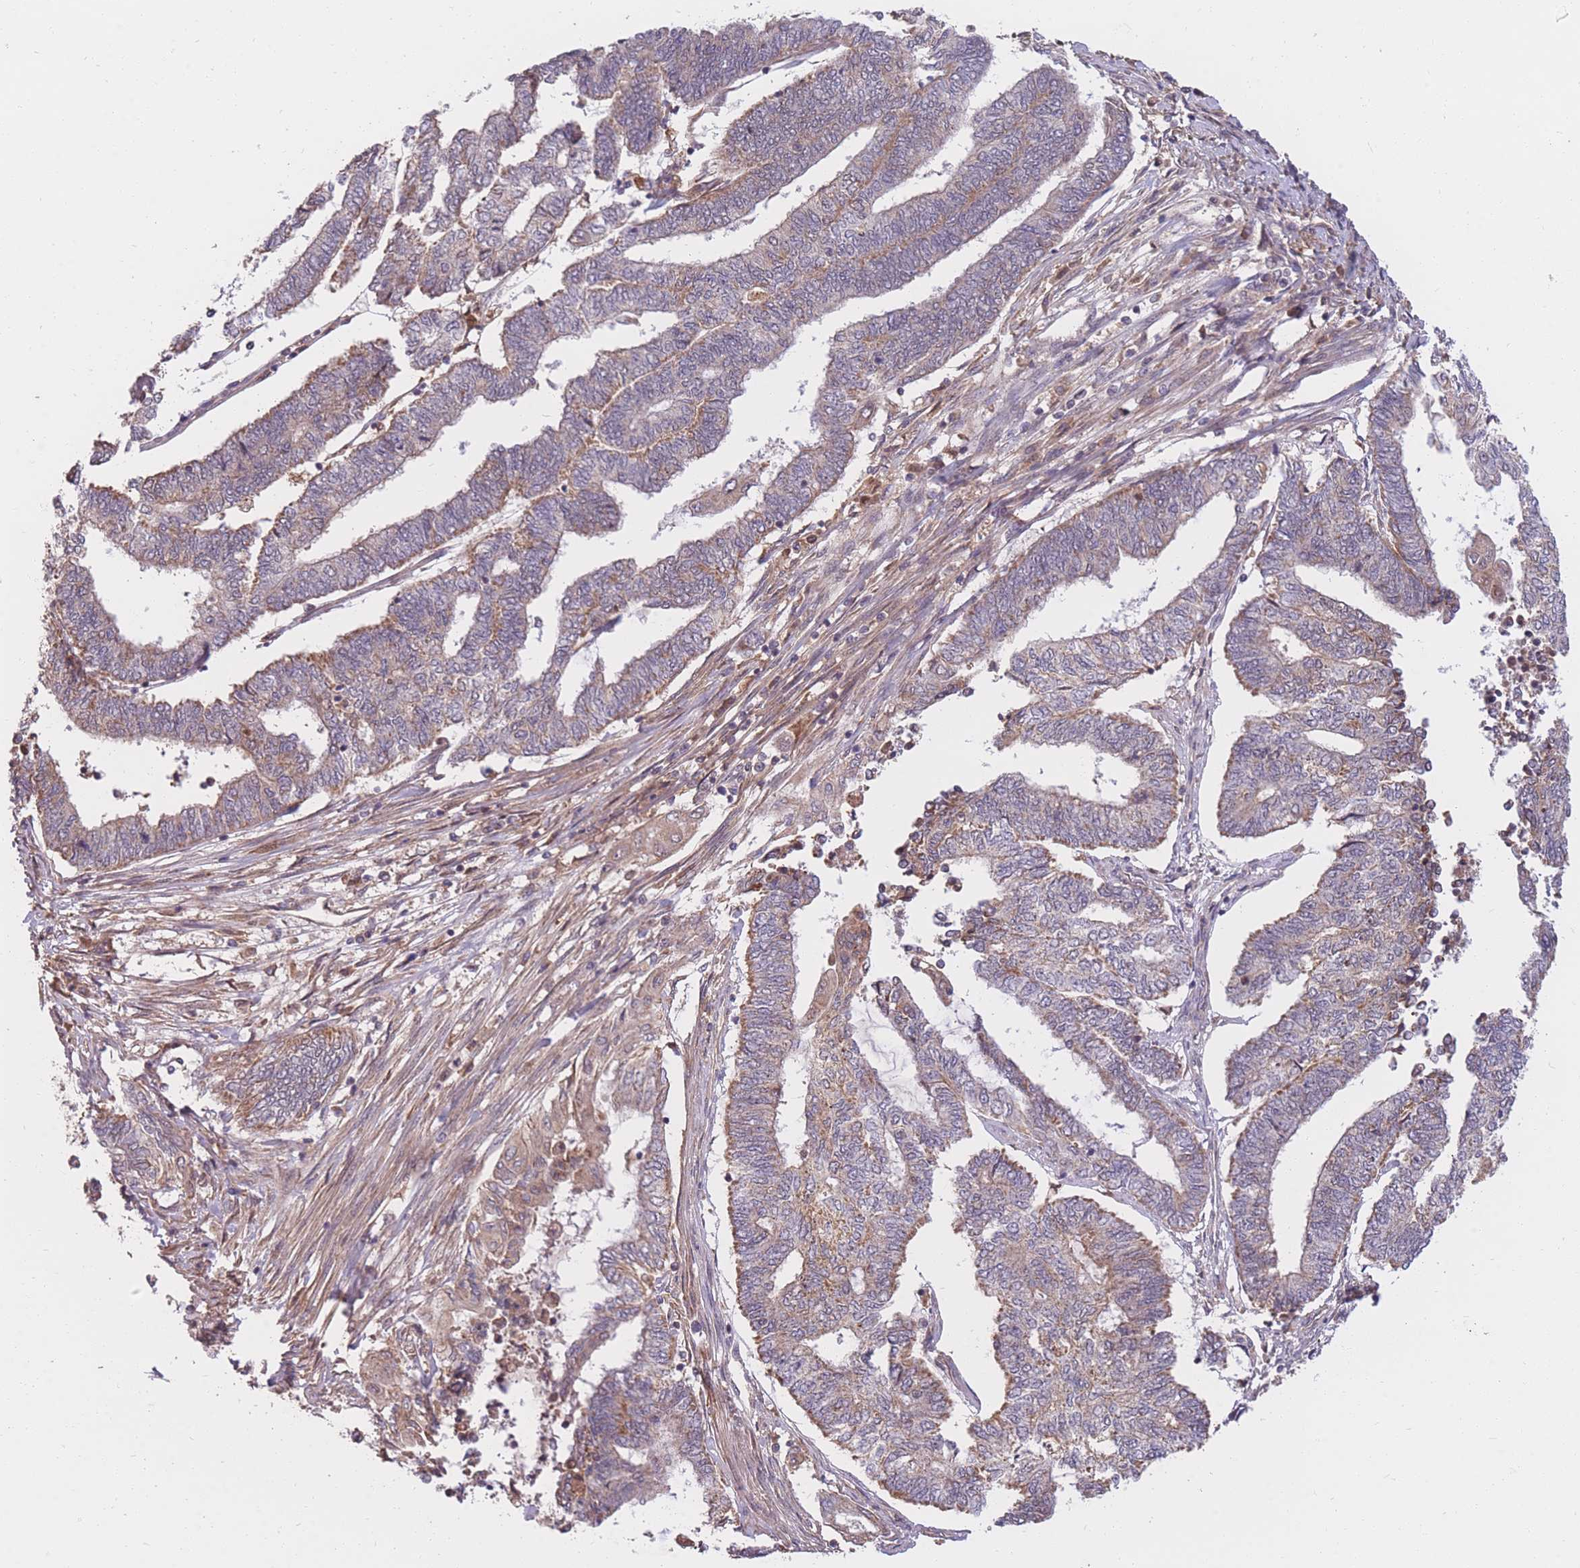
{"staining": {"intensity": "moderate", "quantity": "25%-75%", "location": "cytoplasmic/membranous"}, "tissue": "endometrial cancer", "cell_type": "Tumor cells", "image_type": "cancer", "snomed": [{"axis": "morphology", "description": "Adenocarcinoma, NOS"}, {"axis": "topography", "description": "Uterus"}, {"axis": "topography", "description": "Endometrium"}], "caption": "The image demonstrates a brown stain indicating the presence of a protein in the cytoplasmic/membranous of tumor cells in adenocarcinoma (endometrial). The protein of interest is shown in brown color, while the nuclei are stained blue.", "gene": "PTPMT1", "patient": {"sex": "female", "age": 70}}